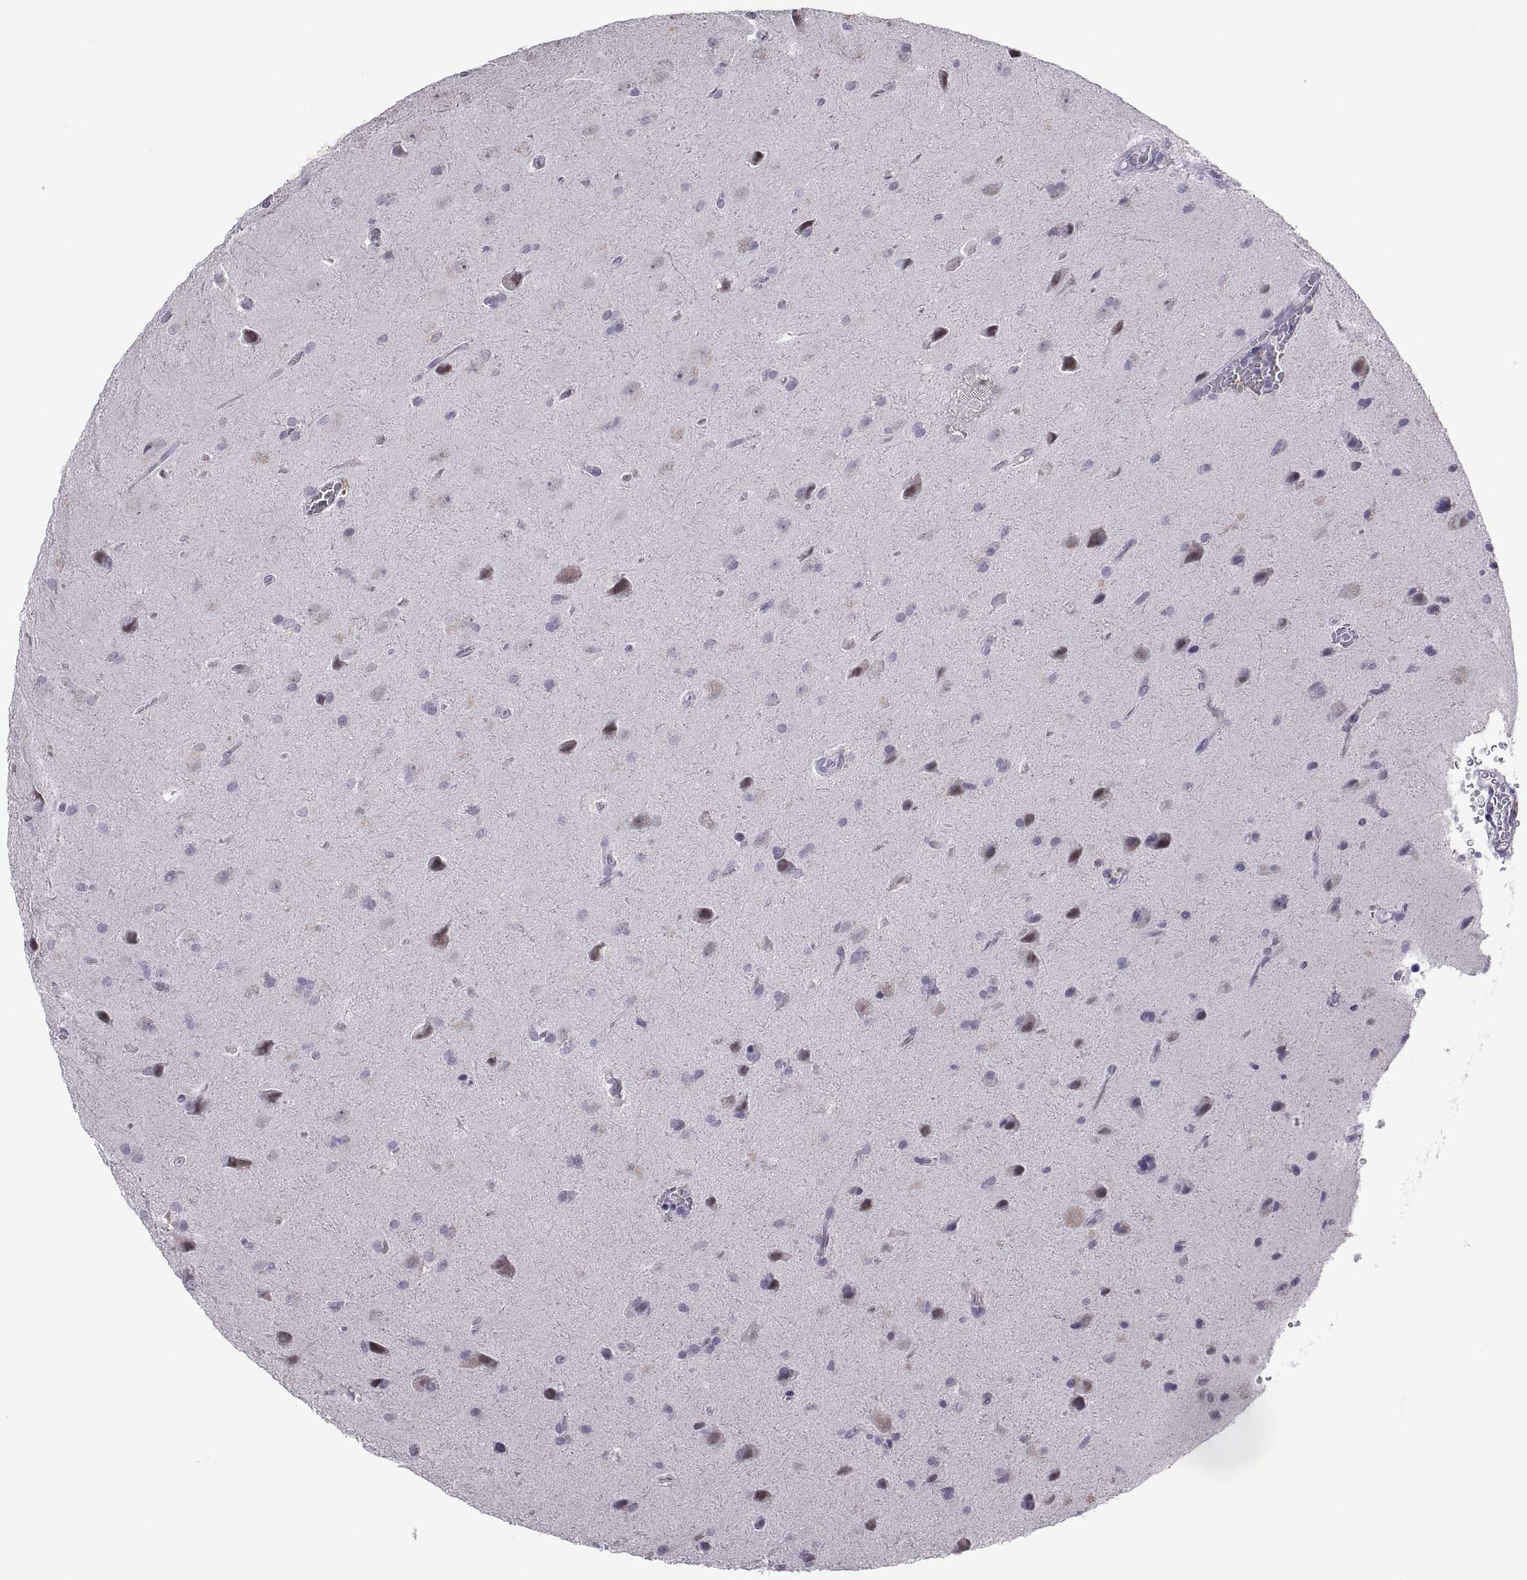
{"staining": {"intensity": "negative", "quantity": "none", "location": "none"}, "tissue": "glioma", "cell_type": "Tumor cells", "image_type": "cancer", "snomed": [{"axis": "morphology", "description": "Glioma, malignant, Low grade"}, {"axis": "topography", "description": "Brain"}], "caption": "The image reveals no significant staining in tumor cells of low-grade glioma (malignant).", "gene": "KRT77", "patient": {"sex": "male", "age": 58}}